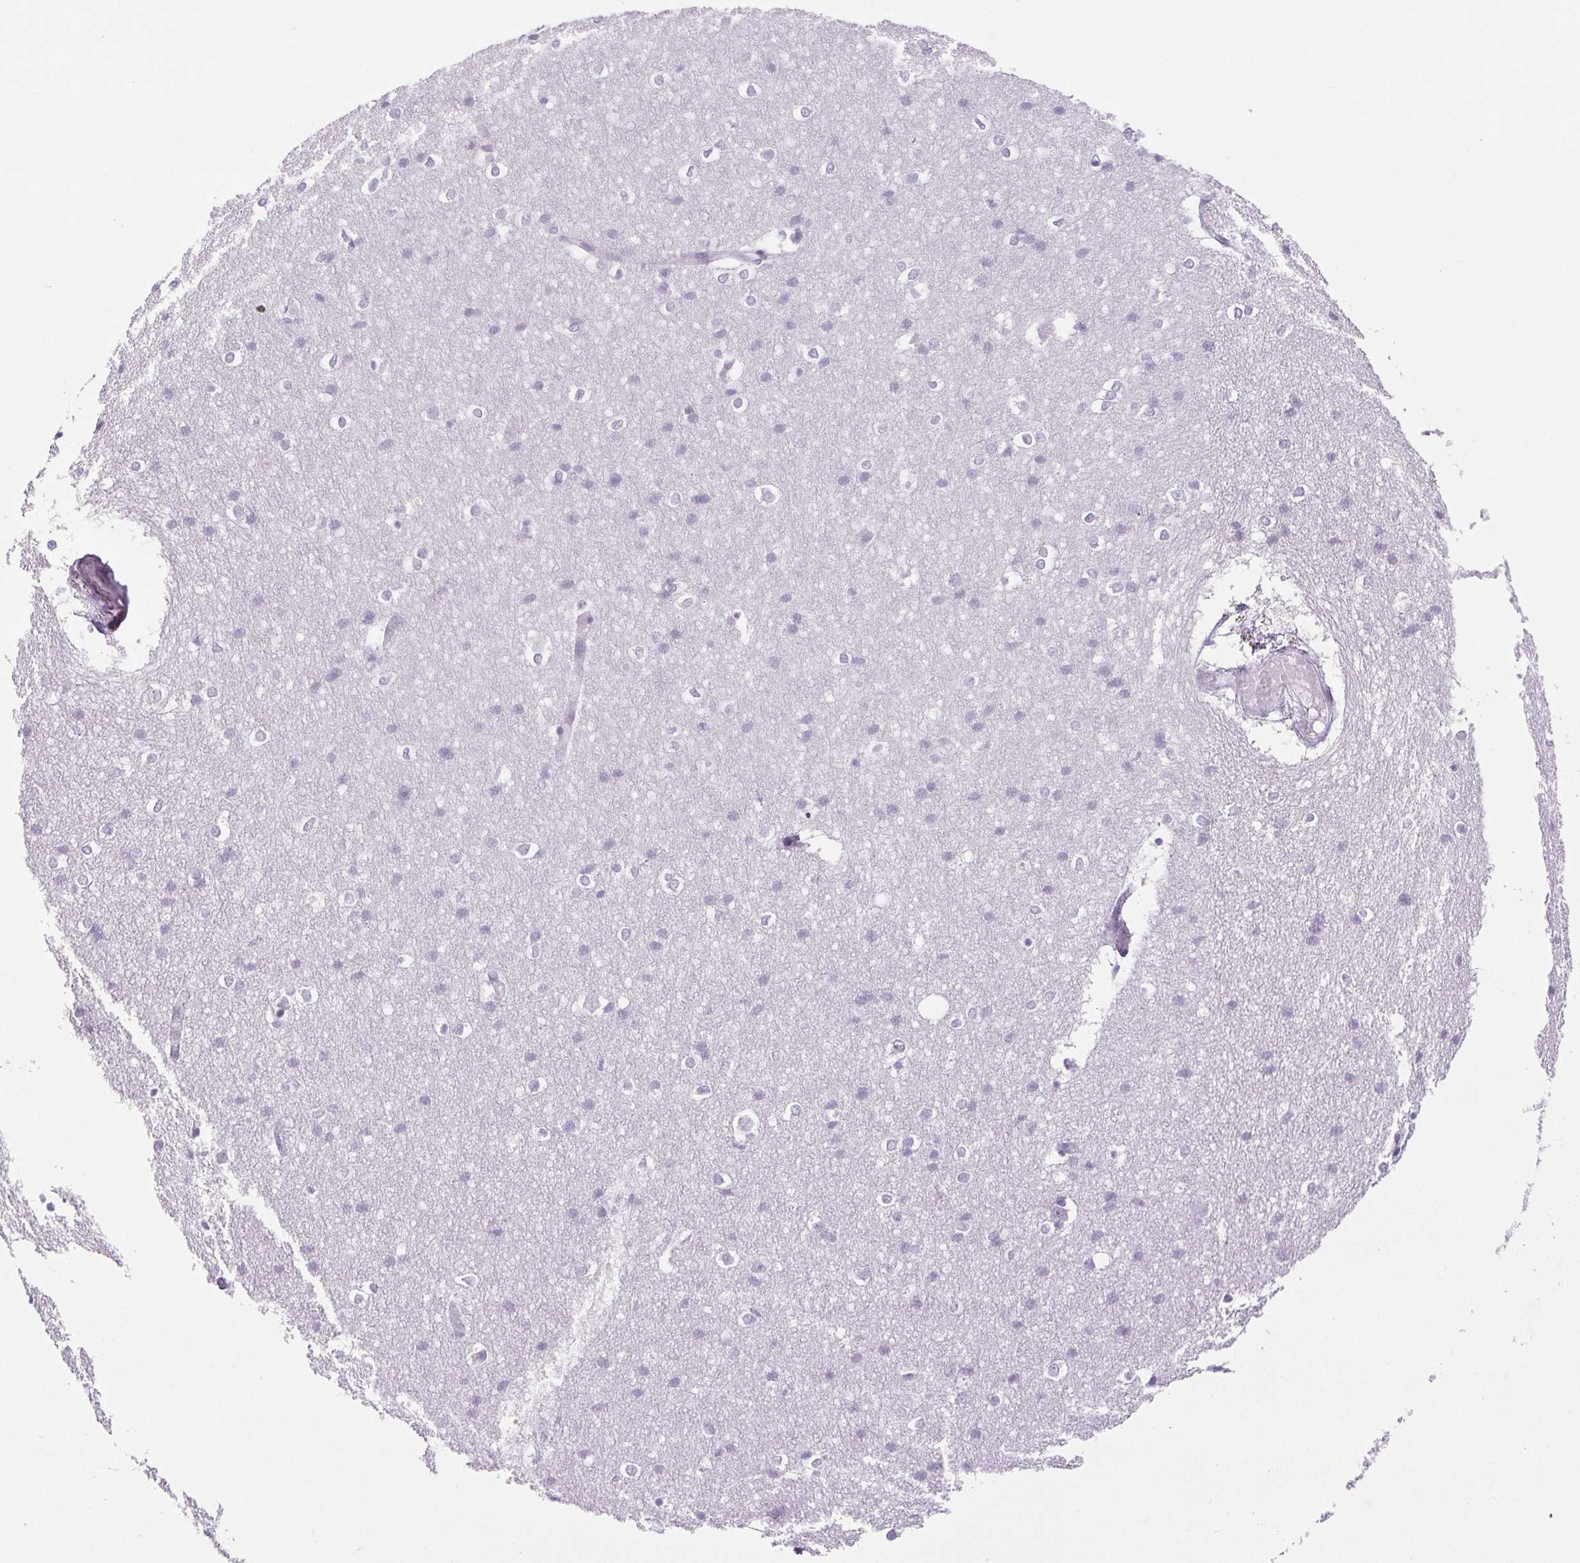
{"staining": {"intensity": "negative", "quantity": "none", "location": "none"}, "tissue": "cerebral cortex", "cell_type": "Endothelial cells", "image_type": "normal", "snomed": [{"axis": "morphology", "description": "Normal tissue, NOS"}, {"axis": "topography", "description": "Cerebral cortex"}], "caption": "High power microscopy micrograph of an immunohistochemistry image of unremarkable cerebral cortex, revealing no significant positivity in endothelial cells.", "gene": "PAPPA2", "patient": {"sex": "male", "age": 37}}